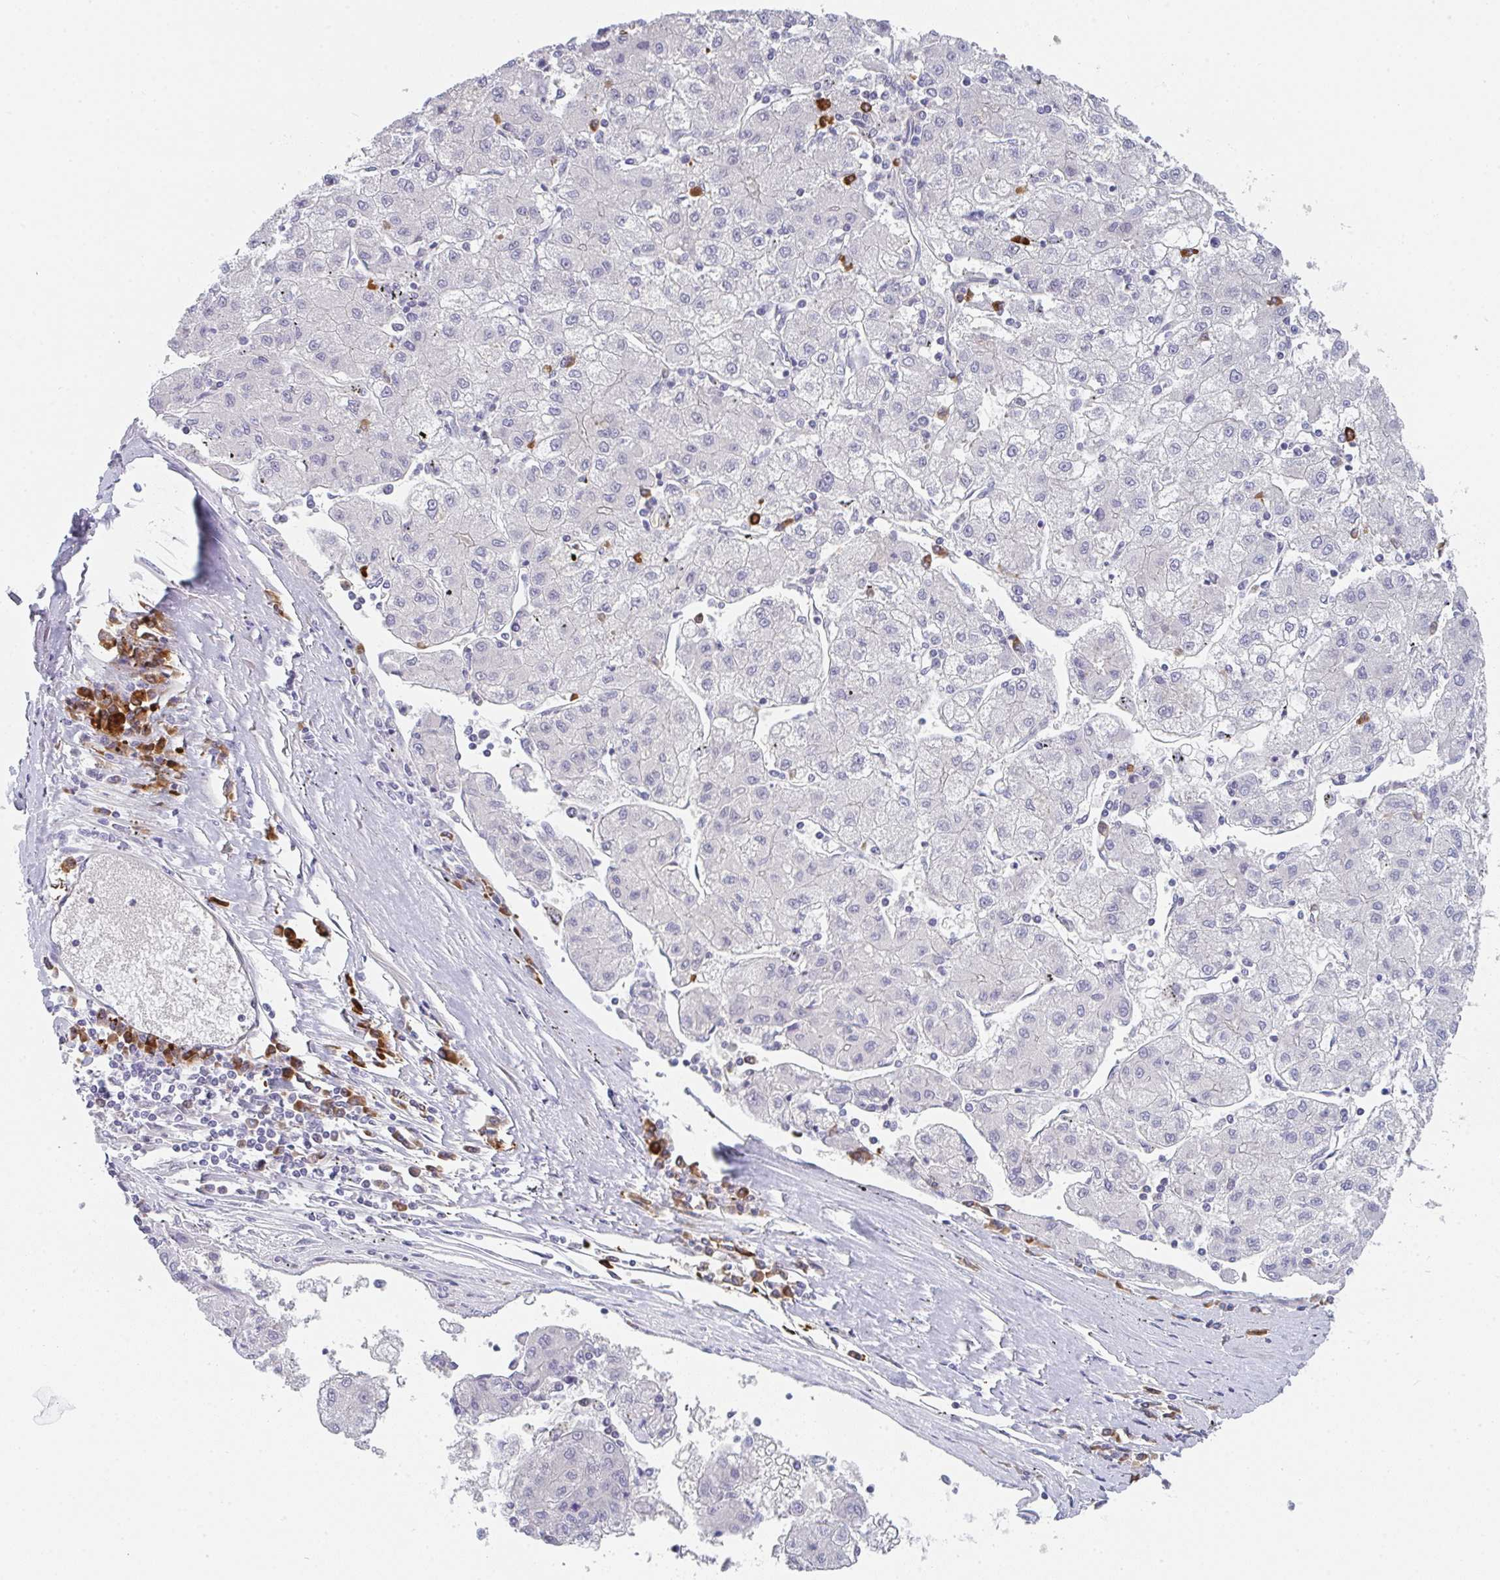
{"staining": {"intensity": "negative", "quantity": "none", "location": "none"}, "tissue": "liver cancer", "cell_type": "Tumor cells", "image_type": "cancer", "snomed": [{"axis": "morphology", "description": "Carcinoma, Hepatocellular, NOS"}, {"axis": "topography", "description": "Liver"}], "caption": "Micrograph shows no significant protein expression in tumor cells of liver hepatocellular carcinoma.", "gene": "CACNA1S", "patient": {"sex": "male", "age": 72}}